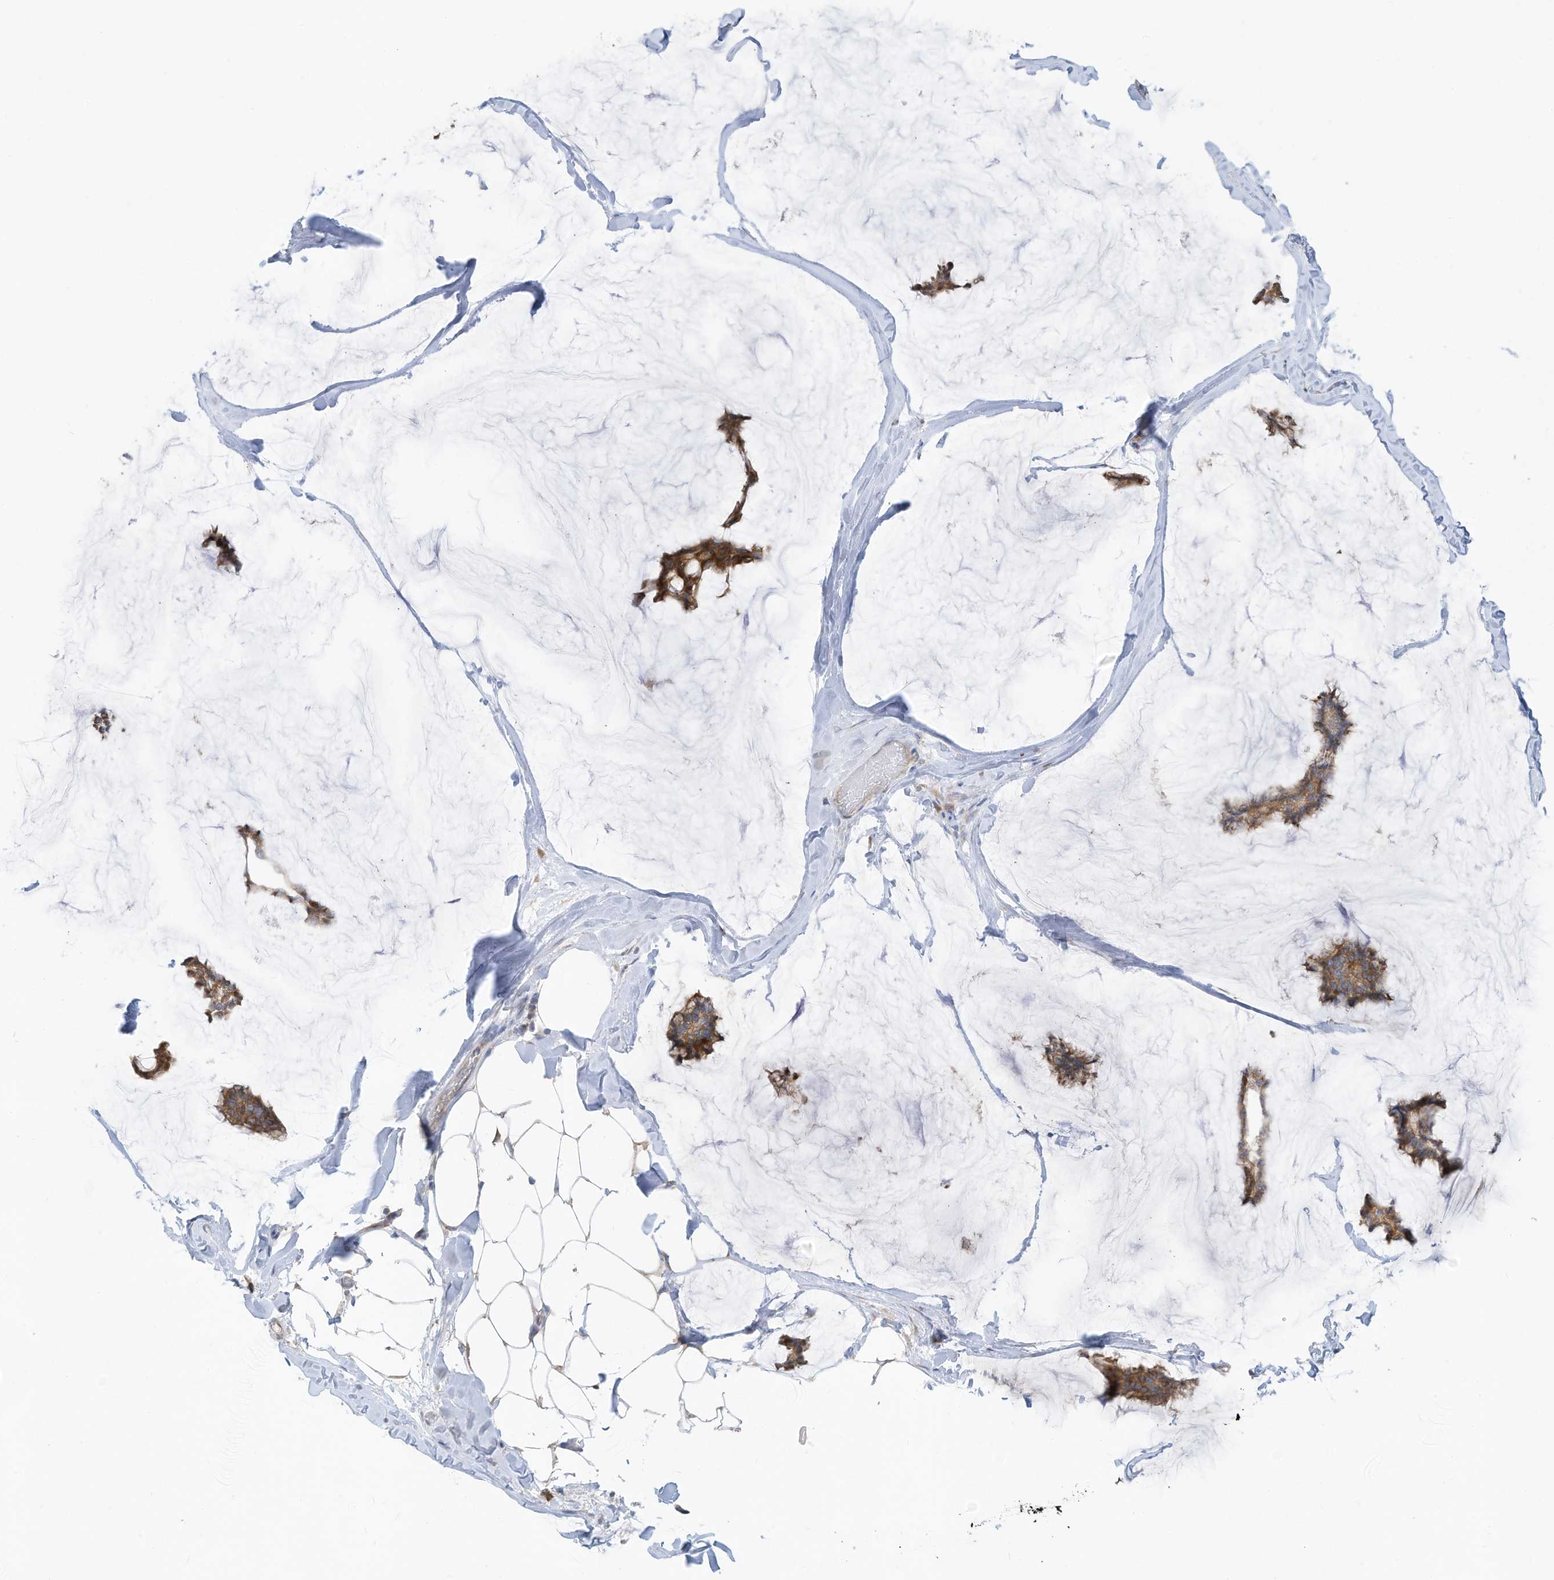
{"staining": {"intensity": "moderate", "quantity": ">75%", "location": "cytoplasmic/membranous"}, "tissue": "breast cancer", "cell_type": "Tumor cells", "image_type": "cancer", "snomed": [{"axis": "morphology", "description": "Duct carcinoma"}, {"axis": "topography", "description": "Breast"}], "caption": "An immunohistochemistry (IHC) image of neoplastic tissue is shown. Protein staining in brown labels moderate cytoplasmic/membranous positivity in intraductal carcinoma (breast) within tumor cells. The staining was performed using DAB to visualize the protein expression in brown, while the nuclei were stained in blue with hematoxylin (Magnification: 20x).", "gene": "USE1", "patient": {"sex": "female", "age": 93}}